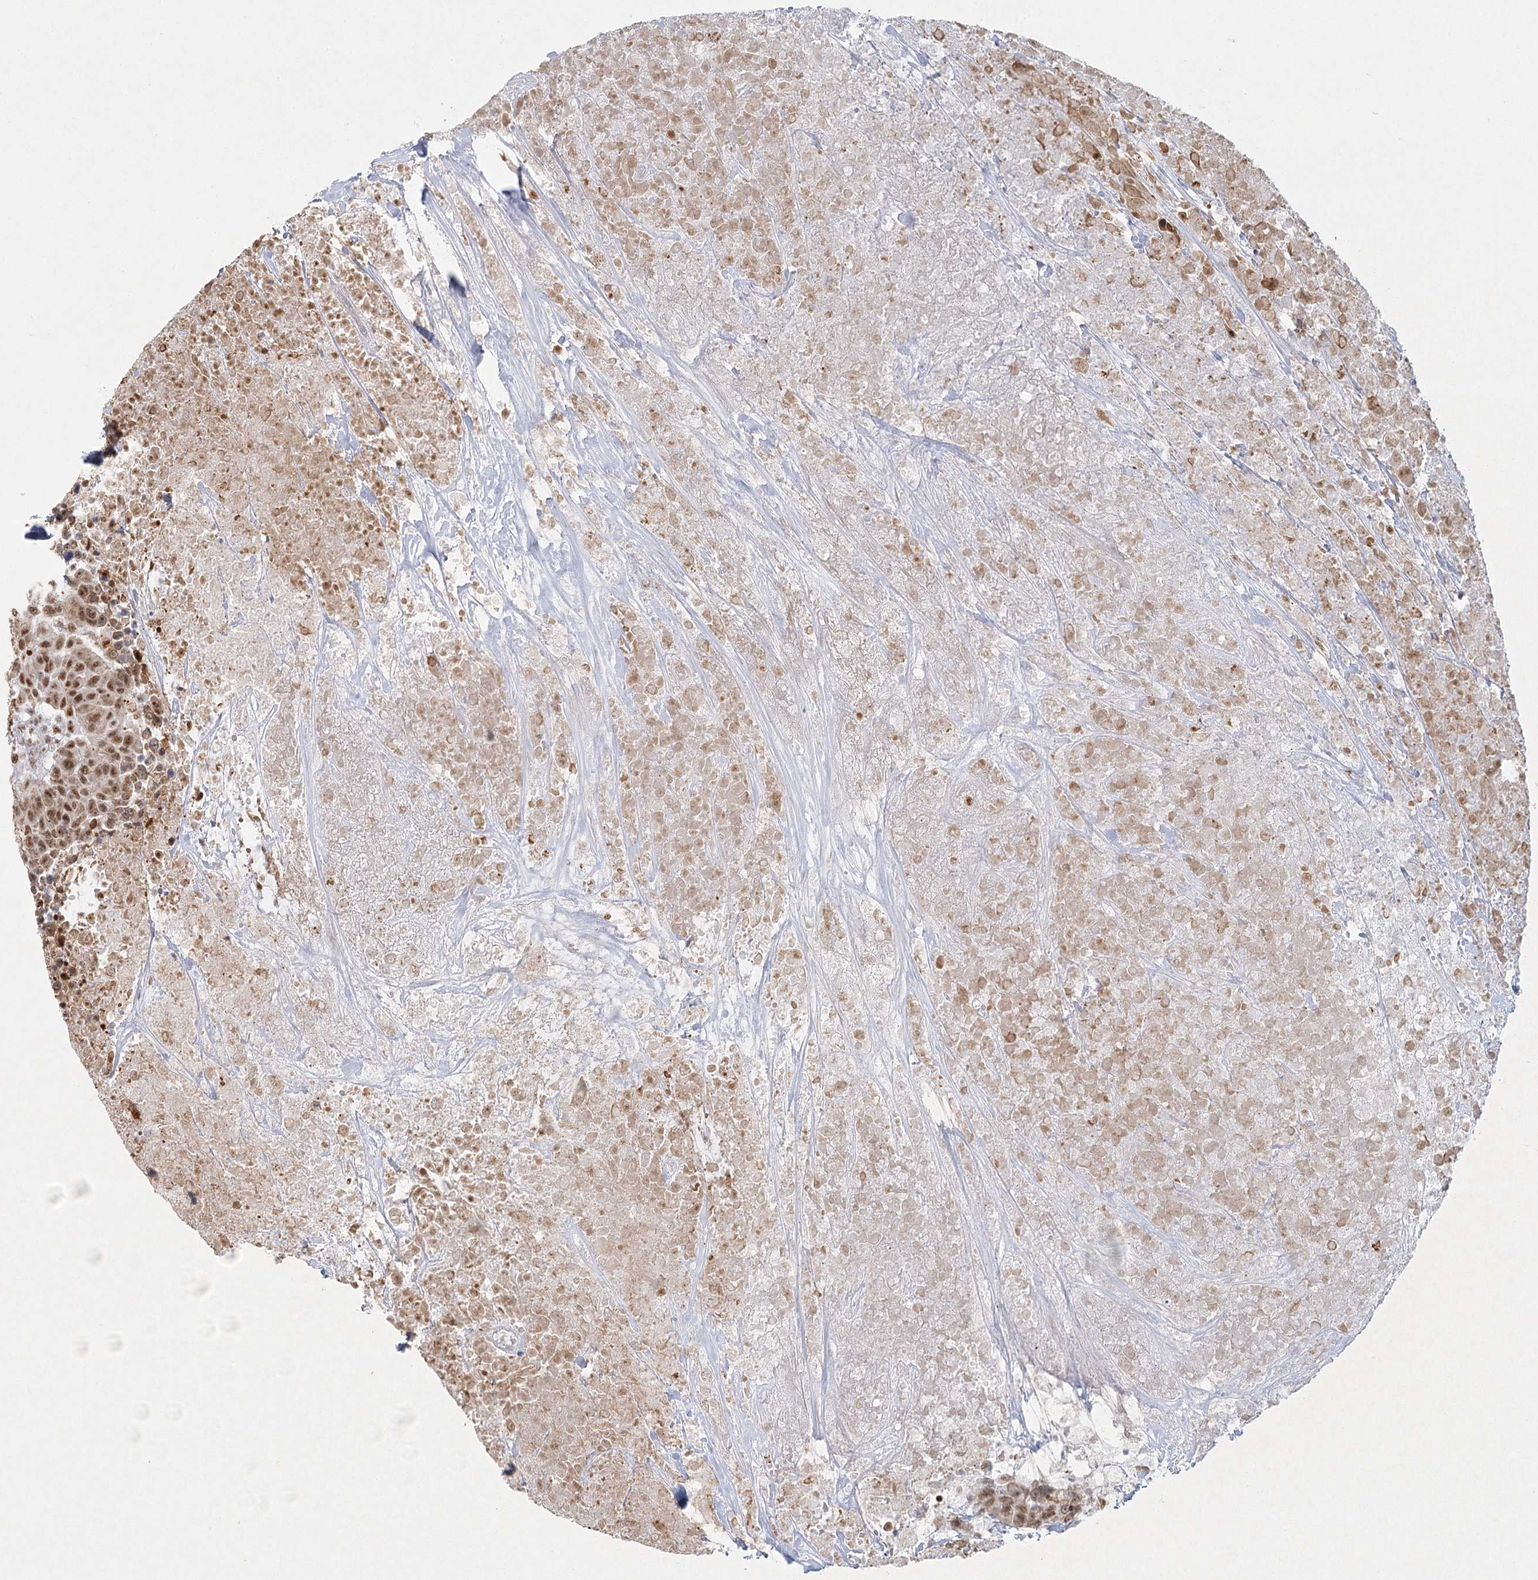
{"staining": {"intensity": "strong", "quantity": ">75%", "location": "nuclear"}, "tissue": "breast cancer", "cell_type": "Tumor cells", "image_type": "cancer", "snomed": [{"axis": "morphology", "description": "Duct carcinoma"}, {"axis": "topography", "description": "Breast"}], "caption": "There is high levels of strong nuclear staining in tumor cells of breast cancer, as demonstrated by immunohistochemical staining (brown color).", "gene": "U2SURP", "patient": {"sex": "female", "age": 37}}